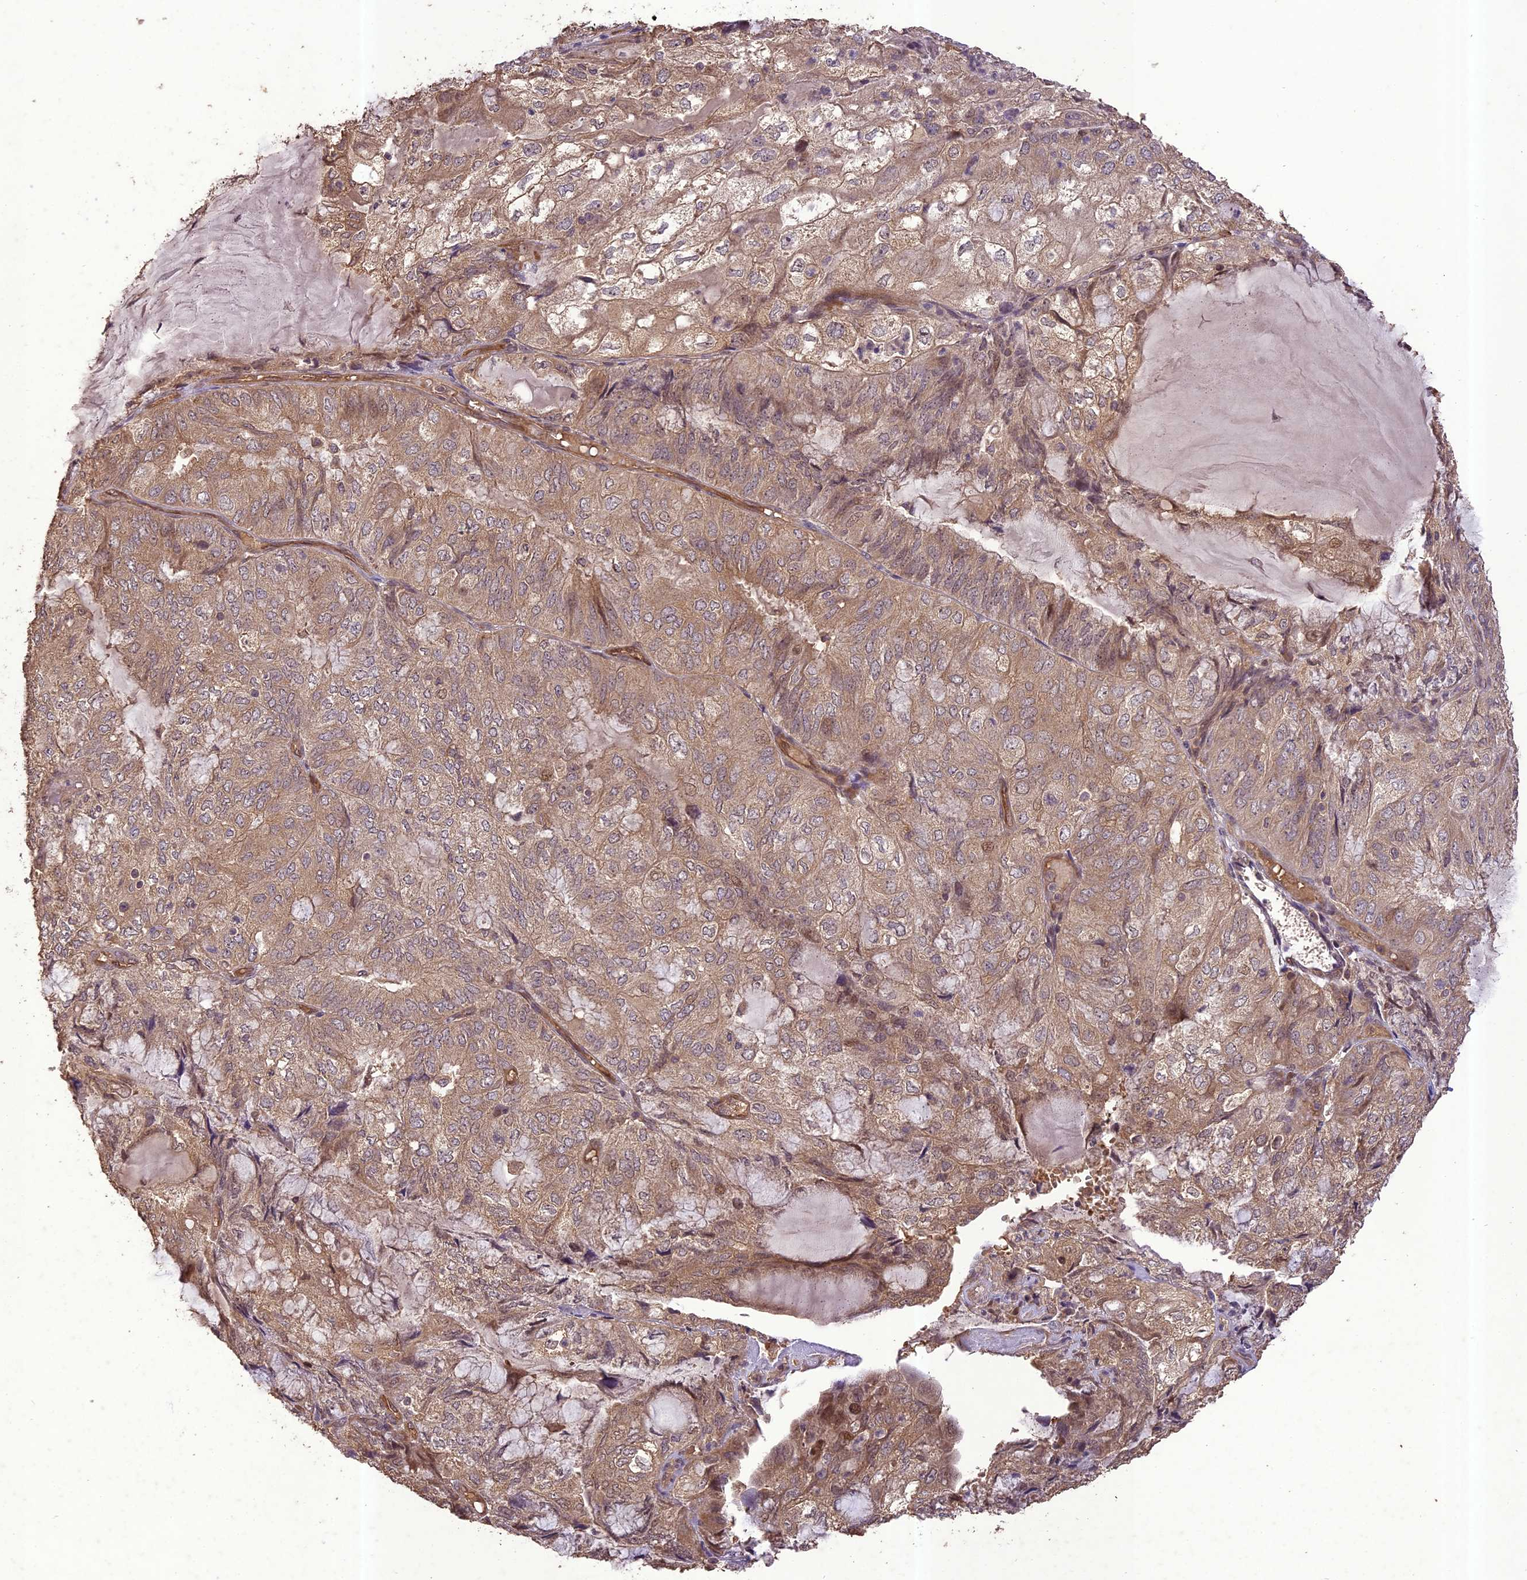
{"staining": {"intensity": "moderate", "quantity": "25%-75%", "location": "cytoplasmic/membranous,nuclear"}, "tissue": "endometrial cancer", "cell_type": "Tumor cells", "image_type": "cancer", "snomed": [{"axis": "morphology", "description": "Adenocarcinoma, NOS"}, {"axis": "topography", "description": "Endometrium"}], "caption": "High-magnification brightfield microscopy of endometrial cancer stained with DAB (brown) and counterstained with hematoxylin (blue). tumor cells exhibit moderate cytoplasmic/membranous and nuclear staining is seen in about25%-75% of cells.", "gene": "TIGD7", "patient": {"sex": "female", "age": 81}}